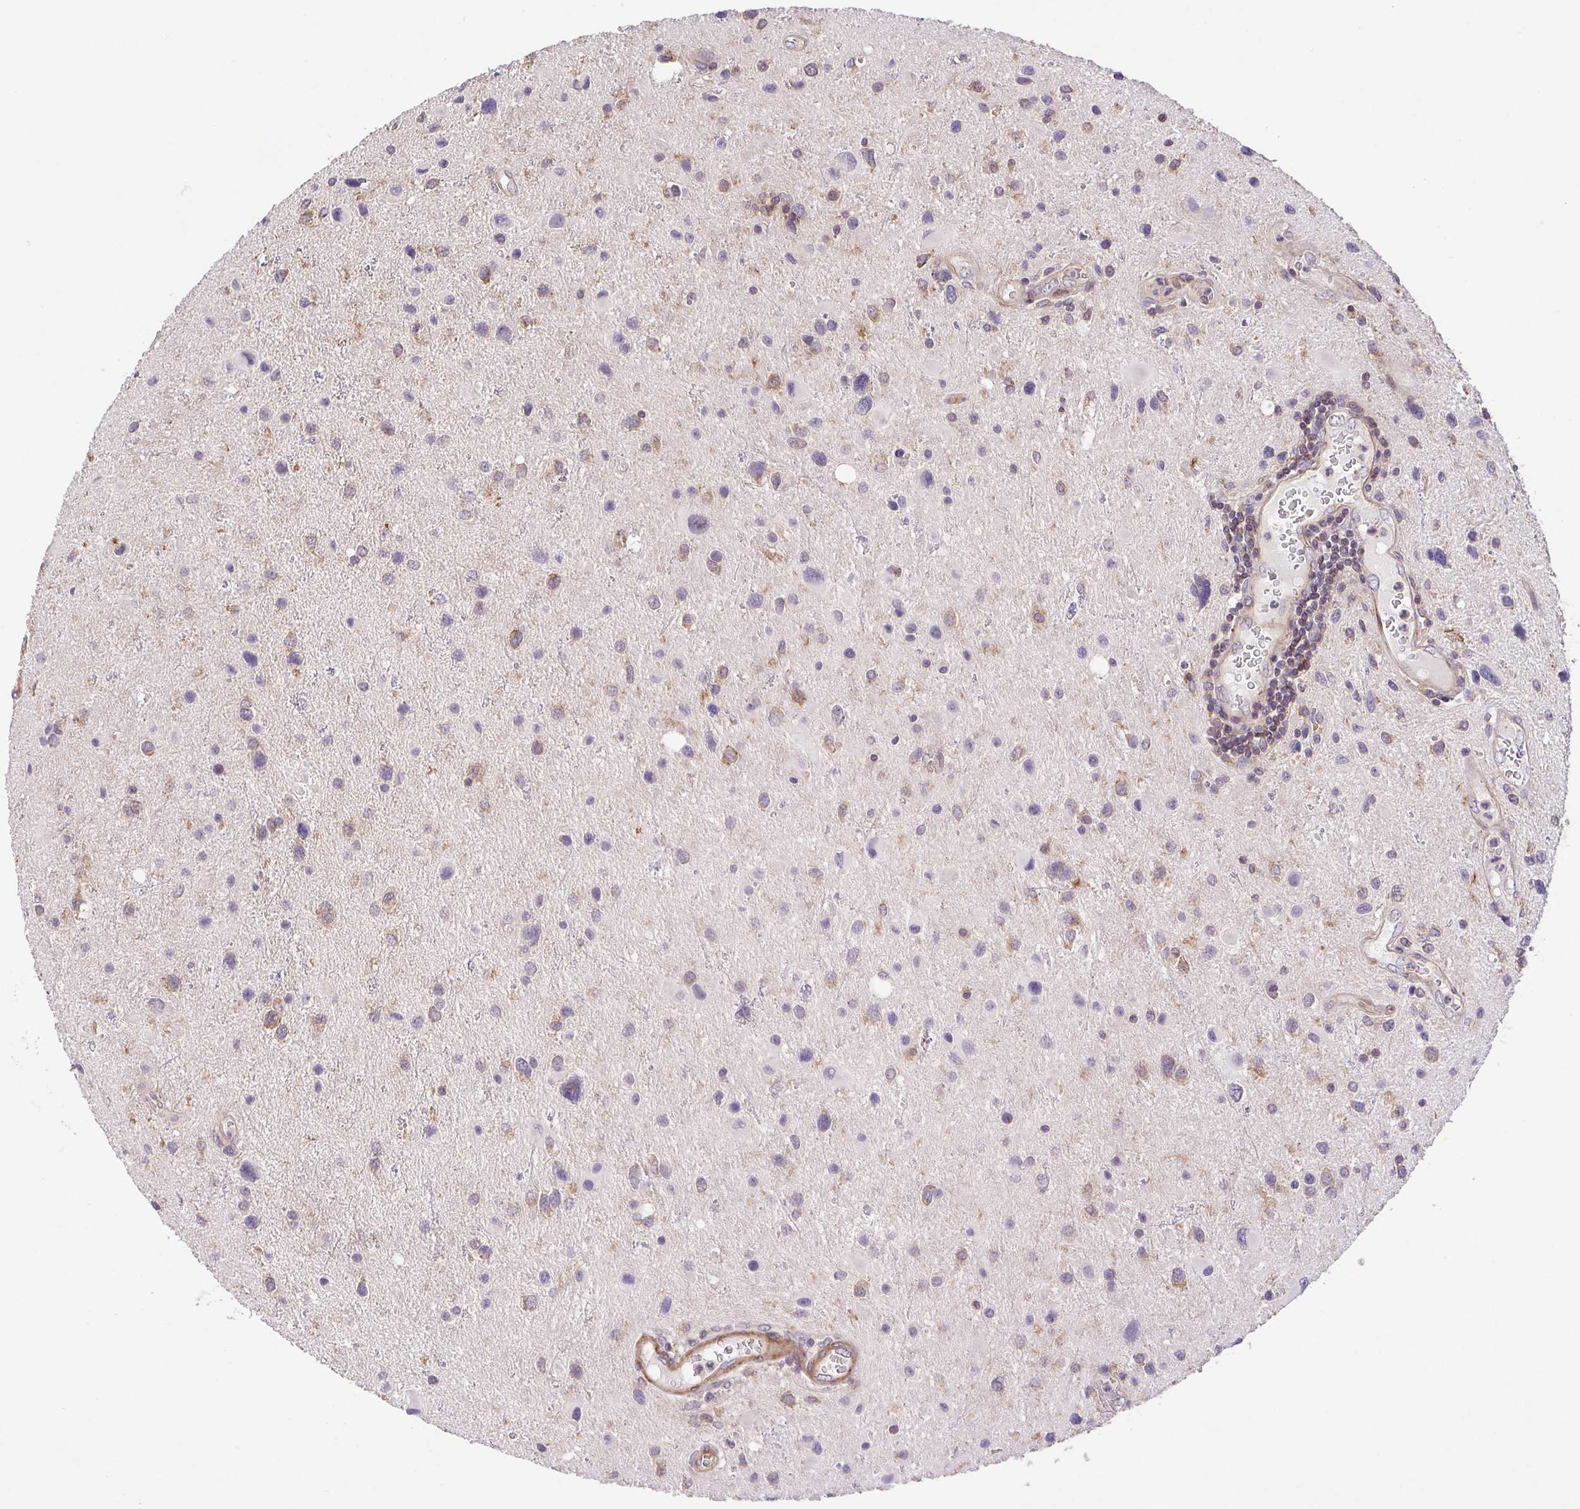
{"staining": {"intensity": "weak", "quantity": ">75%", "location": "cytoplasmic/membranous"}, "tissue": "glioma", "cell_type": "Tumor cells", "image_type": "cancer", "snomed": [{"axis": "morphology", "description": "Glioma, malignant, Low grade"}, {"axis": "topography", "description": "Brain"}], "caption": "DAB immunohistochemical staining of human malignant glioma (low-grade) demonstrates weak cytoplasmic/membranous protein positivity in approximately >75% of tumor cells. (DAB (3,3'-diaminobenzidine) IHC with brightfield microscopy, high magnification).", "gene": "IDE", "patient": {"sex": "female", "age": 32}}